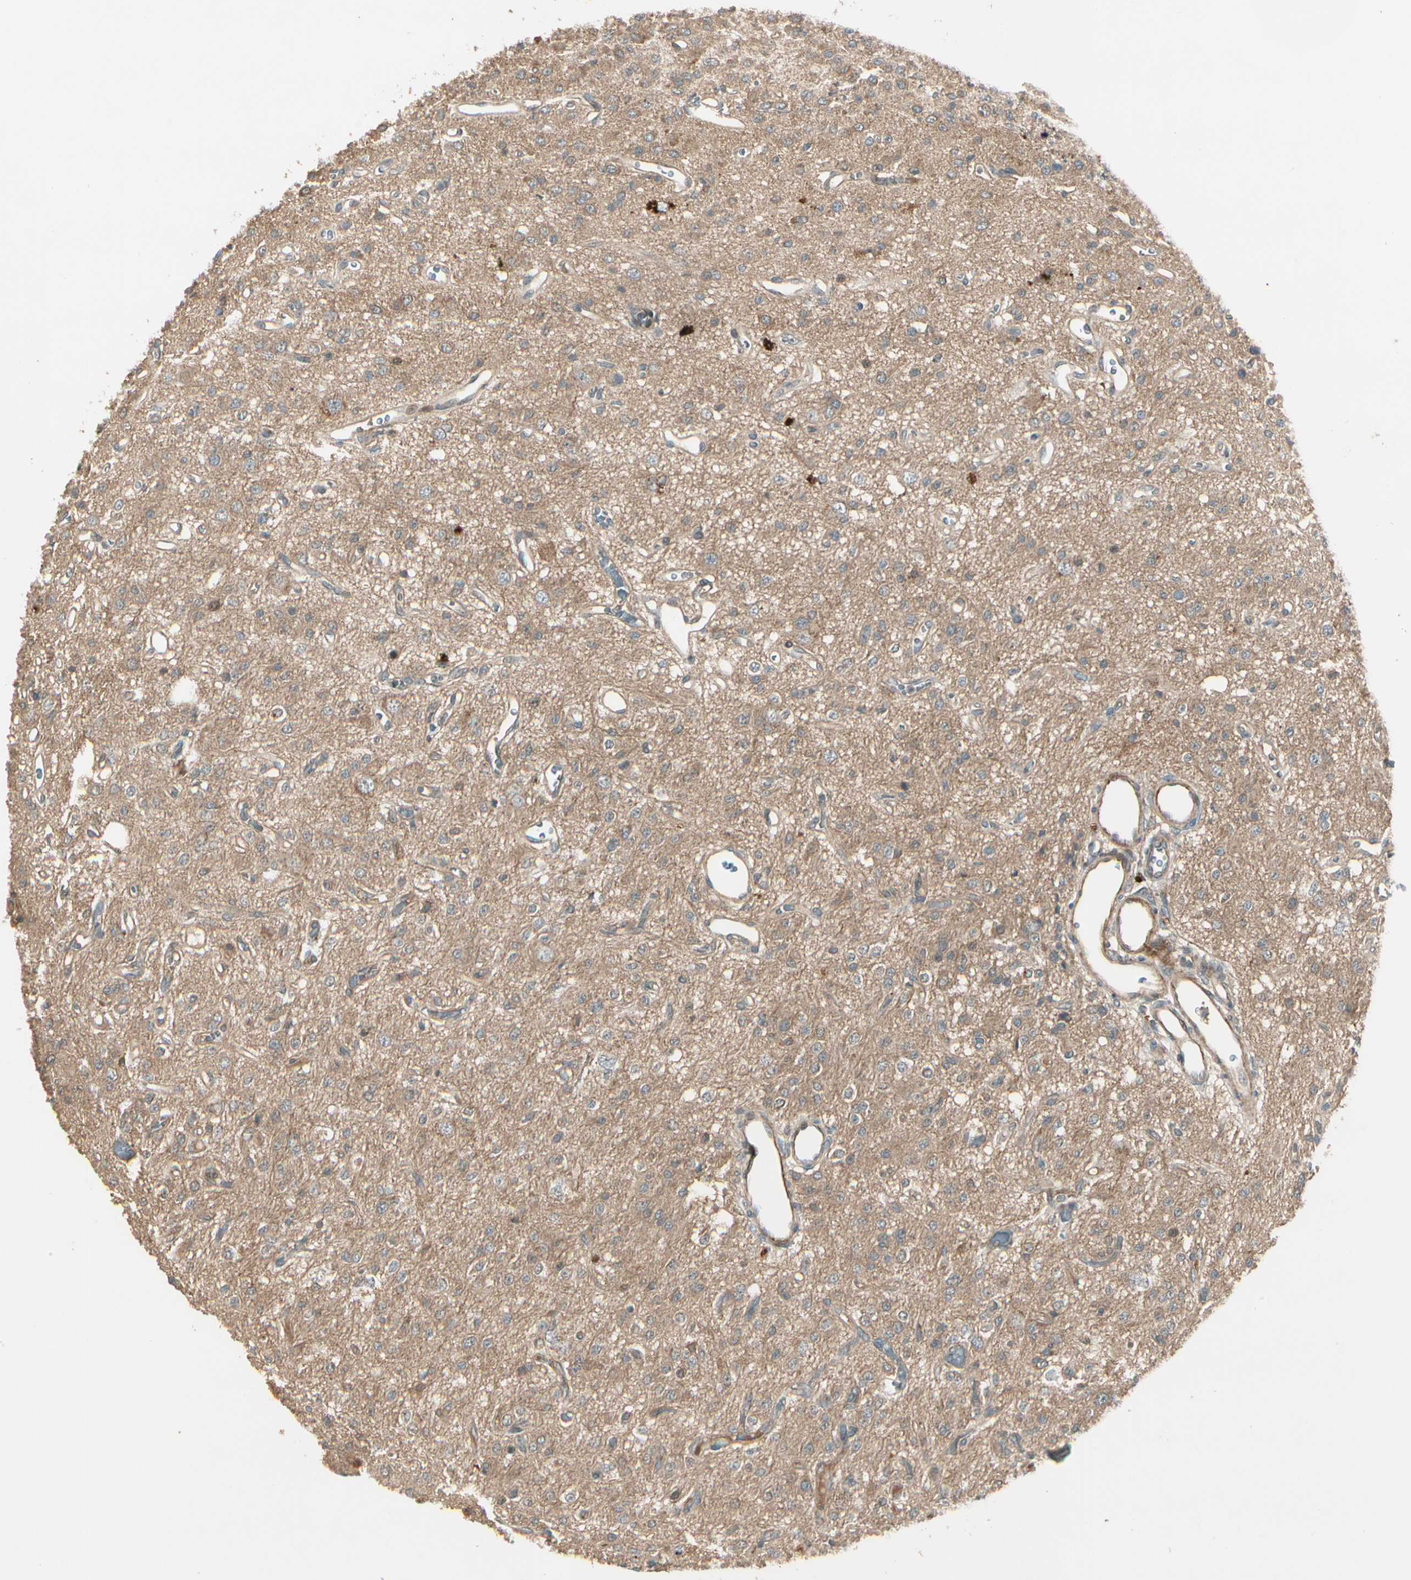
{"staining": {"intensity": "negative", "quantity": "none", "location": "none"}, "tissue": "glioma", "cell_type": "Tumor cells", "image_type": "cancer", "snomed": [{"axis": "morphology", "description": "Glioma, malignant, Low grade"}, {"axis": "topography", "description": "Brain"}], "caption": "A high-resolution histopathology image shows IHC staining of glioma, which shows no significant expression in tumor cells.", "gene": "ACVR1", "patient": {"sex": "male", "age": 38}}